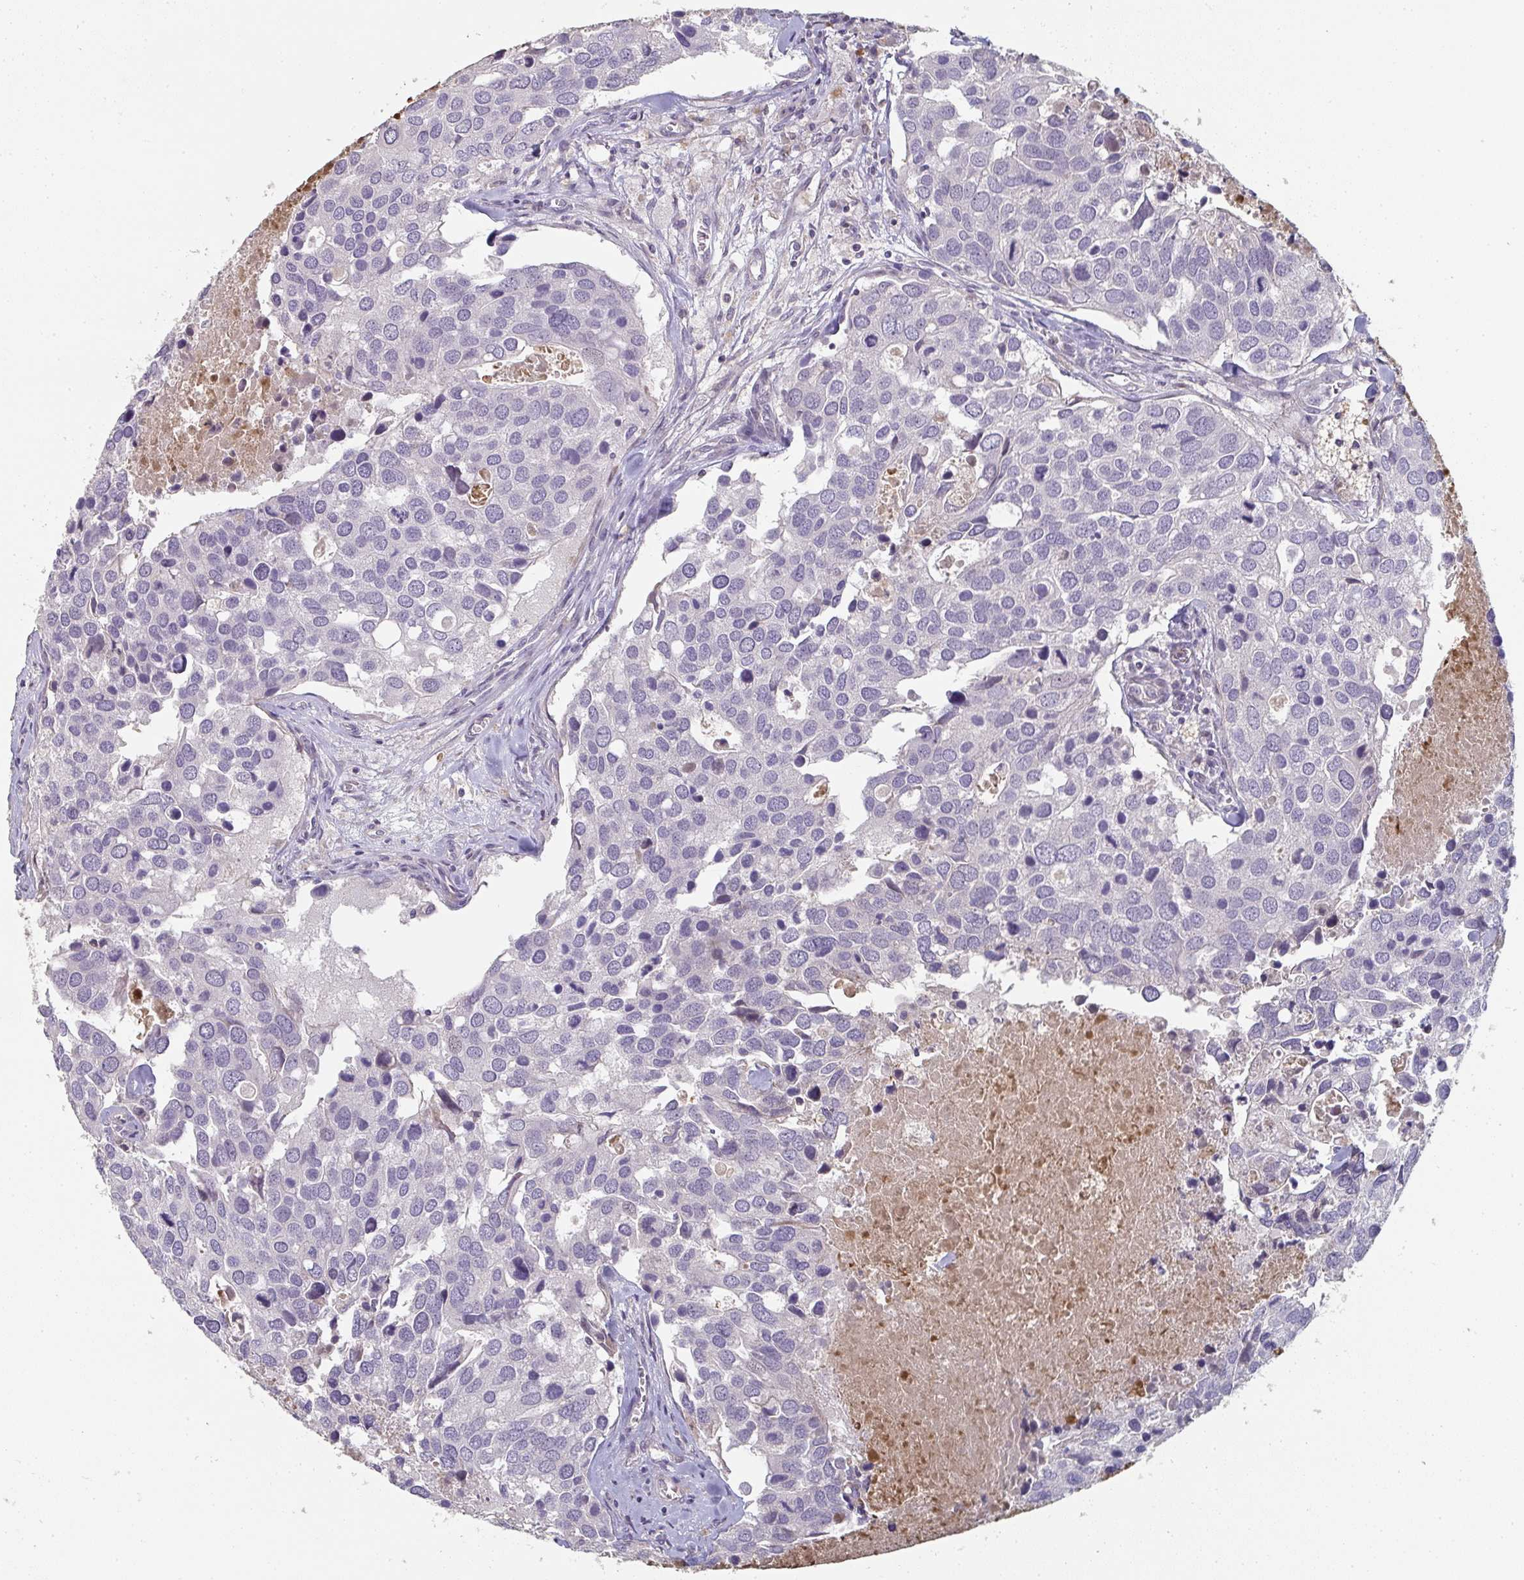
{"staining": {"intensity": "negative", "quantity": "none", "location": "none"}, "tissue": "breast cancer", "cell_type": "Tumor cells", "image_type": "cancer", "snomed": [{"axis": "morphology", "description": "Duct carcinoma"}, {"axis": "topography", "description": "Breast"}], "caption": "High magnification brightfield microscopy of invasive ductal carcinoma (breast) stained with DAB (brown) and counterstained with hematoxylin (blue): tumor cells show no significant expression.", "gene": "A1CF", "patient": {"sex": "female", "age": 83}}